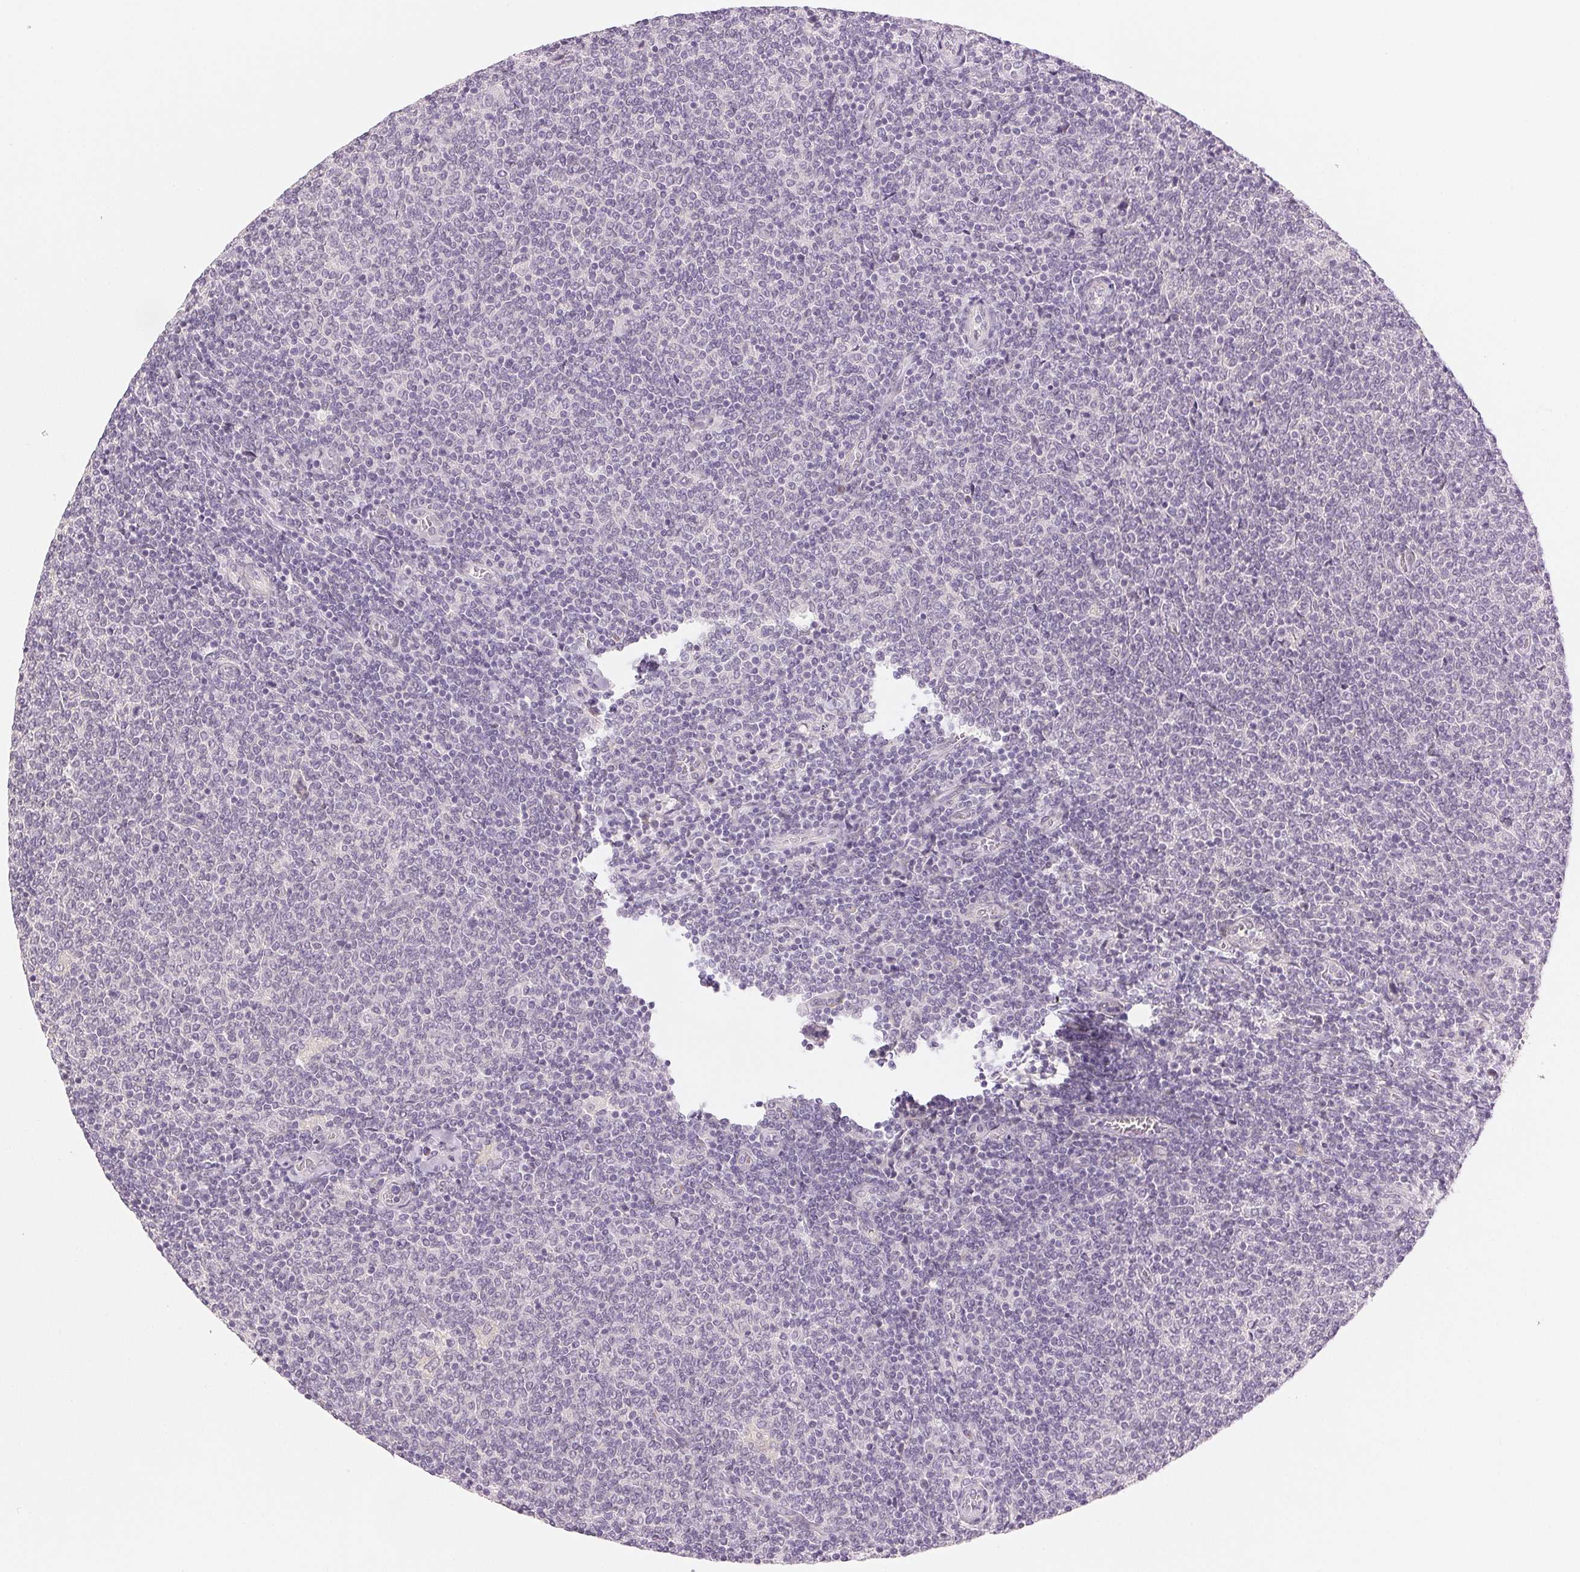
{"staining": {"intensity": "negative", "quantity": "none", "location": "none"}, "tissue": "lymphoma", "cell_type": "Tumor cells", "image_type": "cancer", "snomed": [{"axis": "morphology", "description": "Malignant lymphoma, non-Hodgkin's type, Low grade"}, {"axis": "topography", "description": "Lymph node"}], "caption": "Immunohistochemical staining of human malignant lymphoma, non-Hodgkin's type (low-grade) shows no significant positivity in tumor cells.", "gene": "MAP1LC3A", "patient": {"sex": "male", "age": 52}}